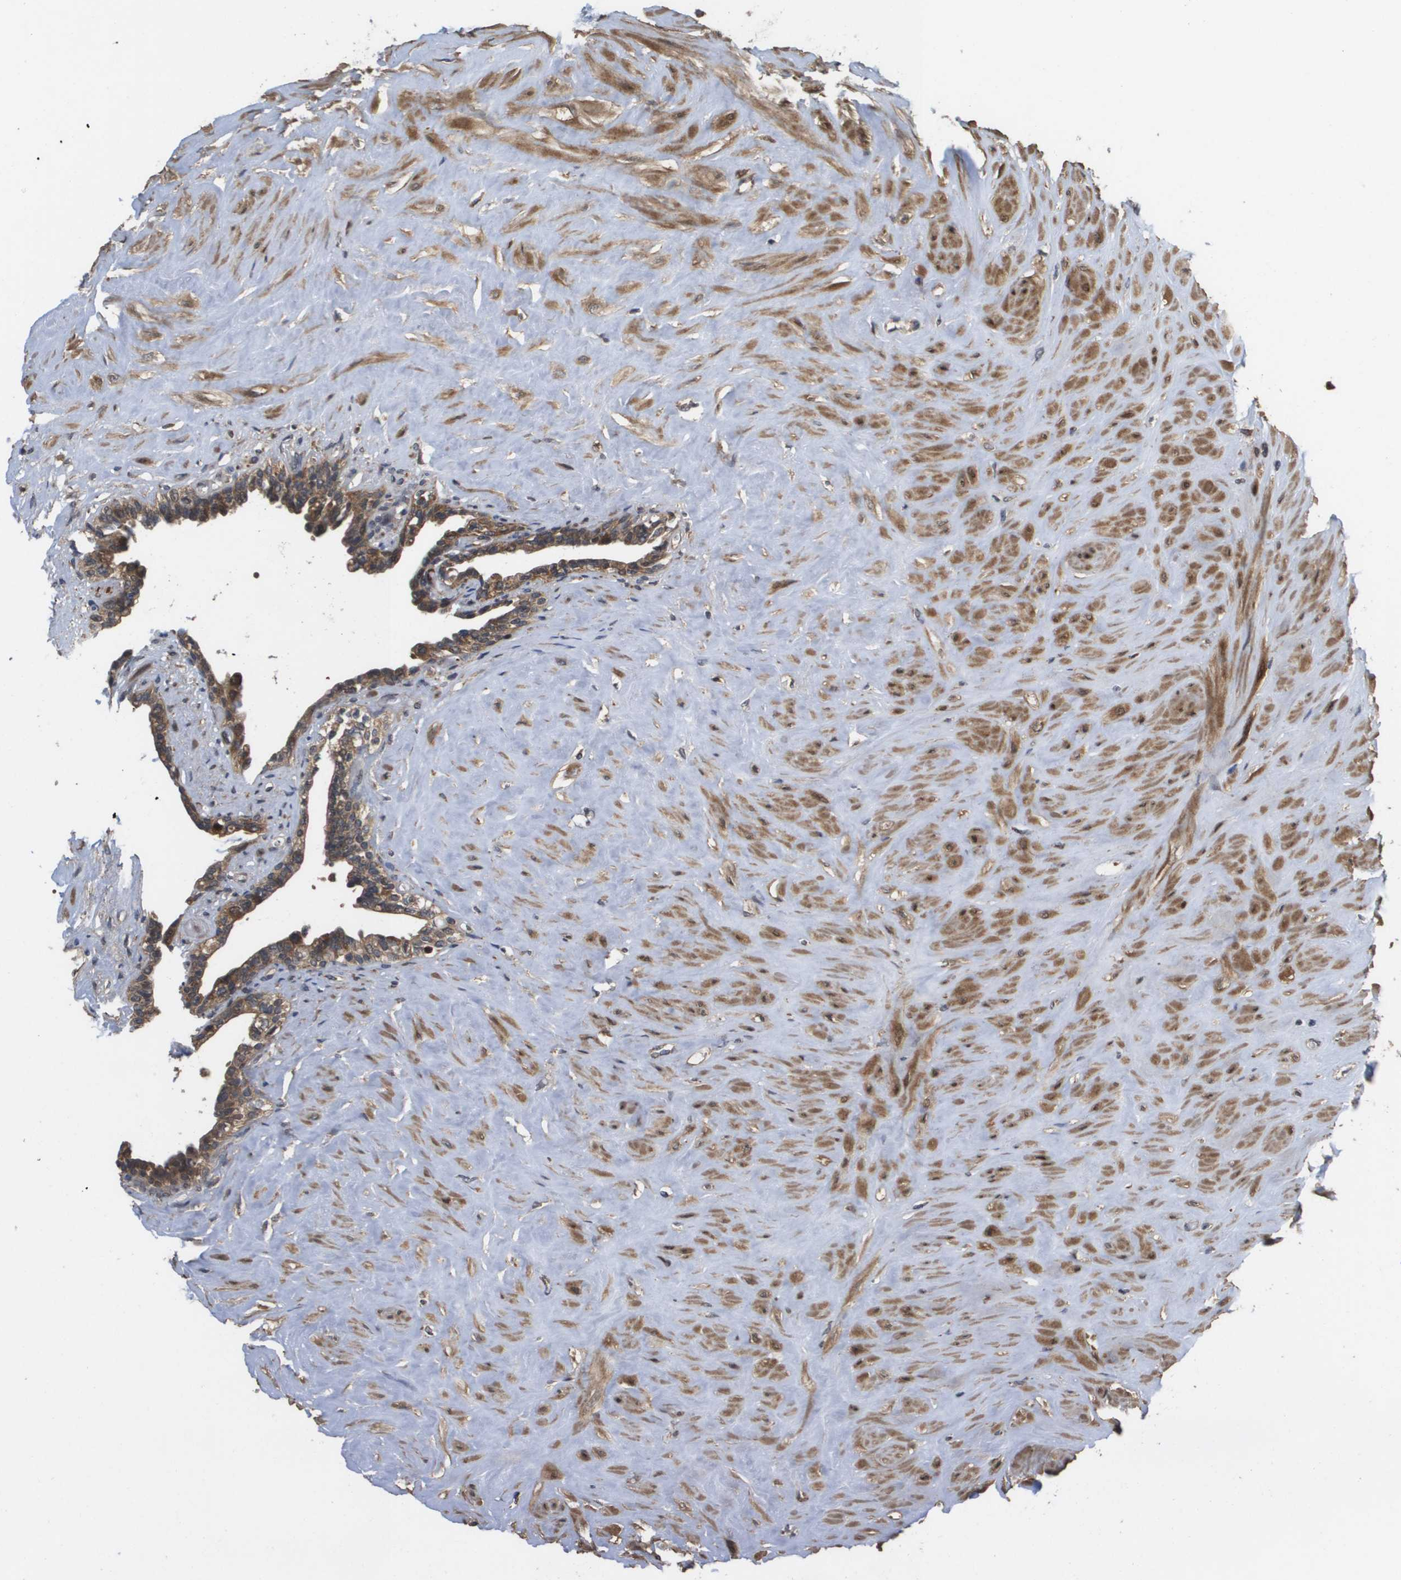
{"staining": {"intensity": "moderate", "quantity": ">75%", "location": "cytoplasmic/membranous"}, "tissue": "seminal vesicle", "cell_type": "Glandular cells", "image_type": "normal", "snomed": [{"axis": "morphology", "description": "Normal tissue, NOS"}, {"axis": "topography", "description": "Seminal veicle"}], "caption": "Unremarkable seminal vesicle demonstrates moderate cytoplasmic/membranous expression in approximately >75% of glandular cells, visualized by immunohistochemistry.", "gene": "RBM38", "patient": {"sex": "male", "age": 63}}